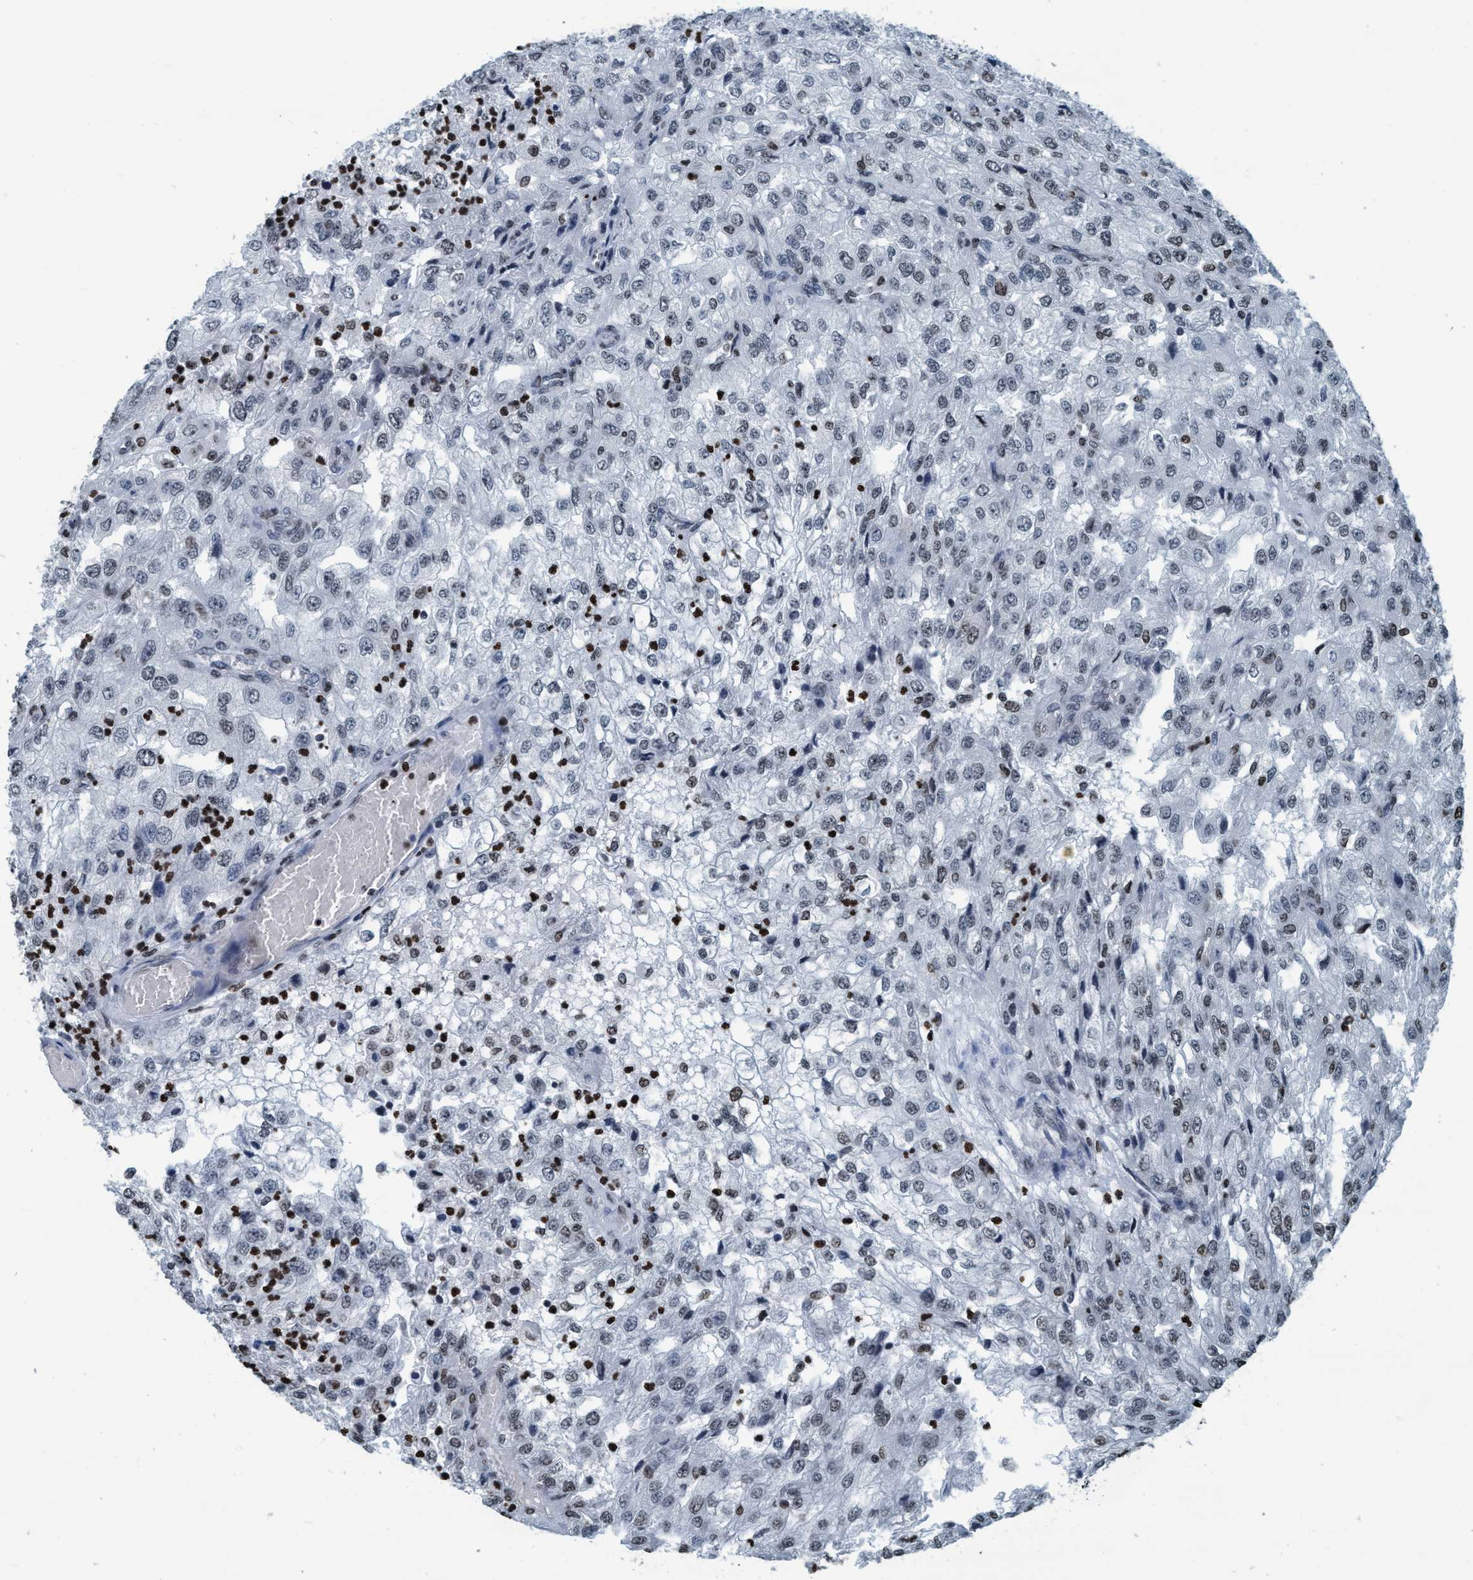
{"staining": {"intensity": "weak", "quantity": "<25%", "location": "nuclear"}, "tissue": "renal cancer", "cell_type": "Tumor cells", "image_type": "cancer", "snomed": [{"axis": "morphology", "description": "Adenocarcinoma, NOS"}, {"axis": "topography", "description": "Kidney"}], "caption": "The image shows no staining of tumor cells in renal cancer (adenocarcinoma).", "gene": "CCNE2", "patient": {"sex": "female", "age": 54}}